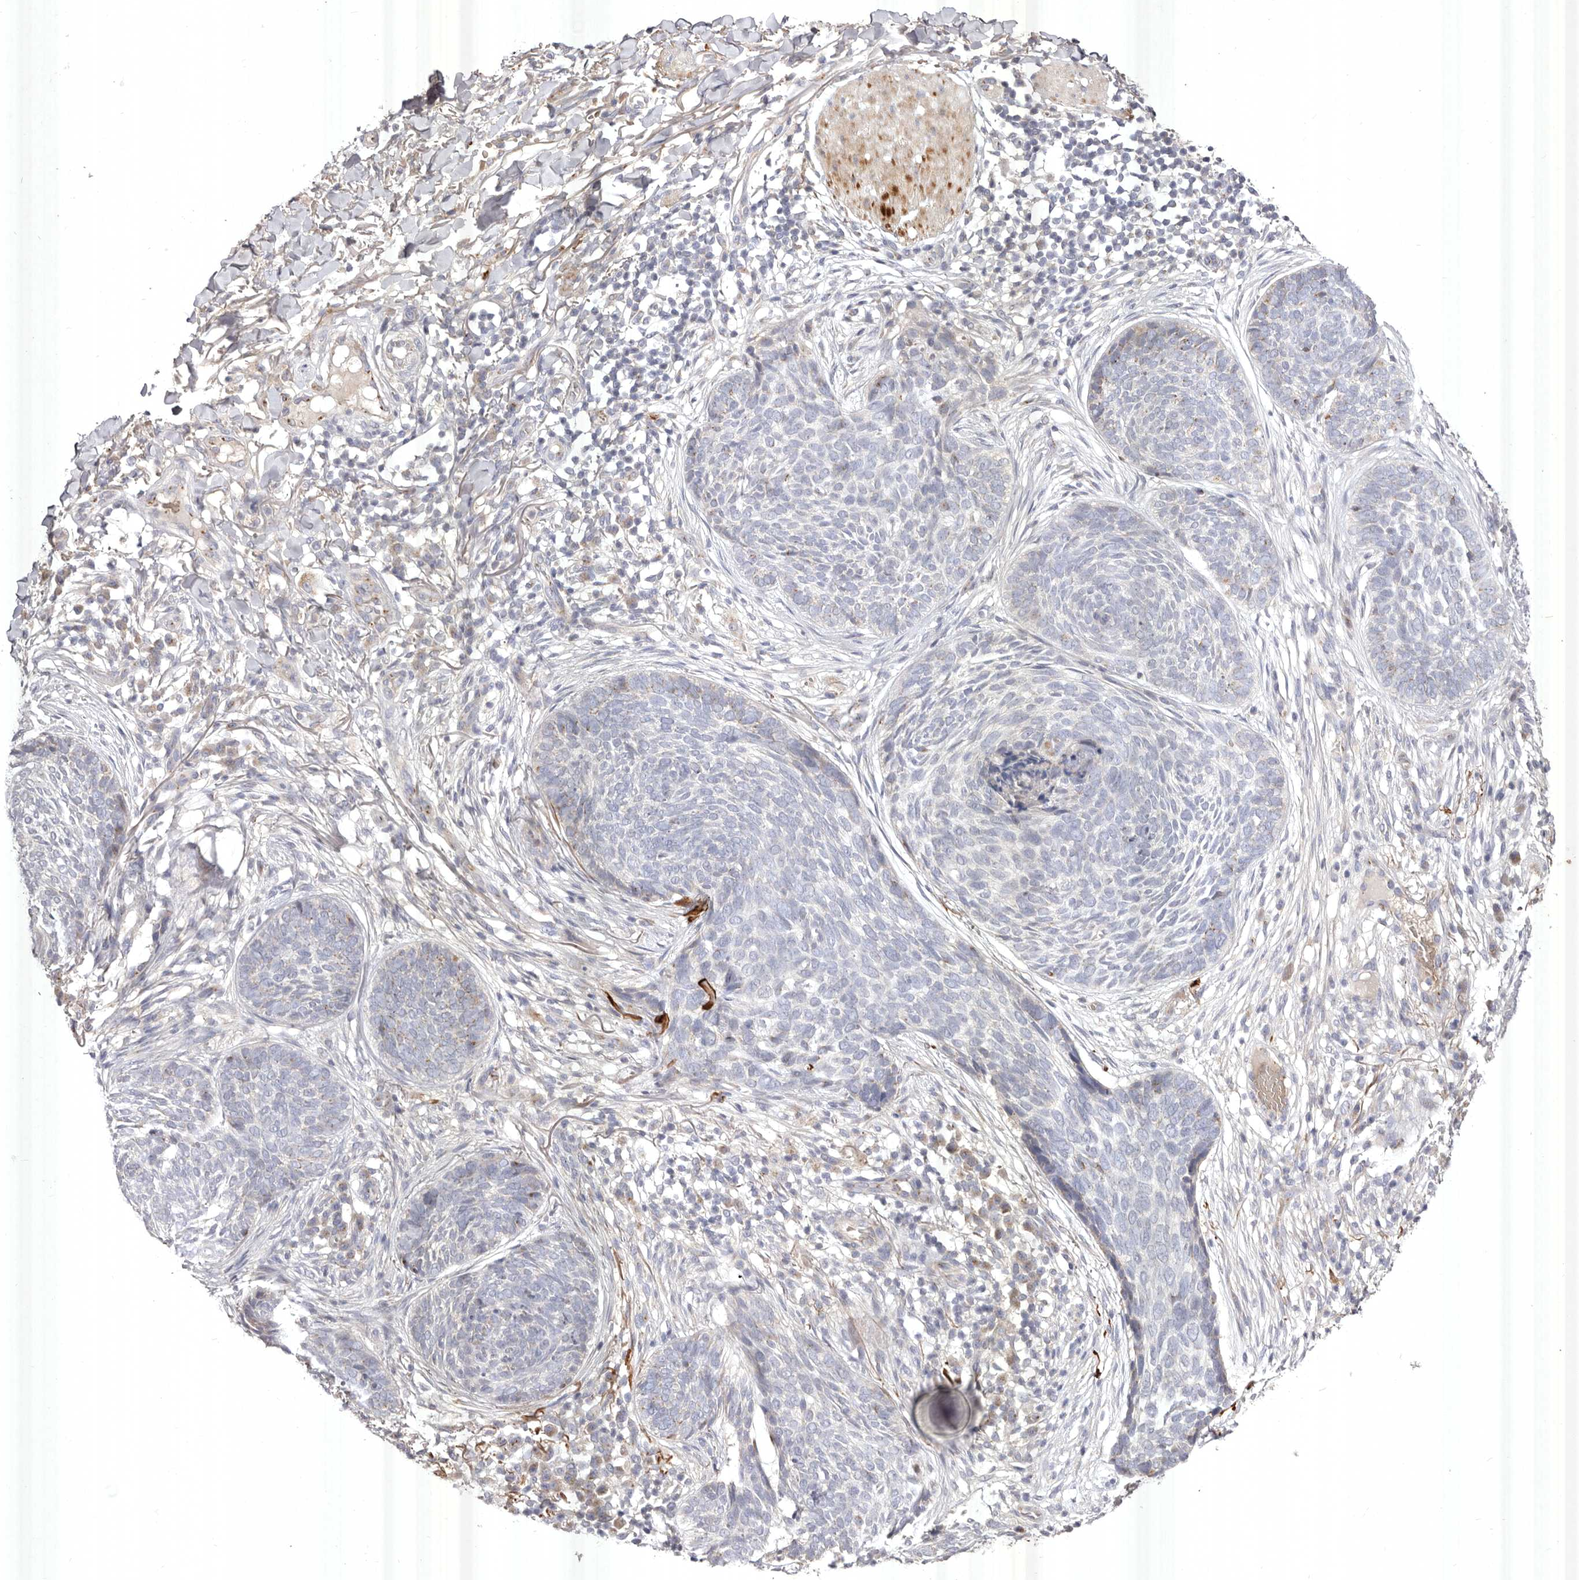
{"staining": {"intensity": "negative", "quantity": "none", "location": "none"}, "tissue": "skin cancer", "cell_type": "Tumor cells", "image_type": "cancer", "snomed": [{"axis": "morphology", "description": "Basal cell carcinoma"}, {"axis": "topography", "description": "Skin"}], "caption": "The photomicrograph shows no significant positivity in tumor cells of basal cell carcinoma (skin).", "gene": "USP24", "patient": {"sex": "female", "age": 64}}